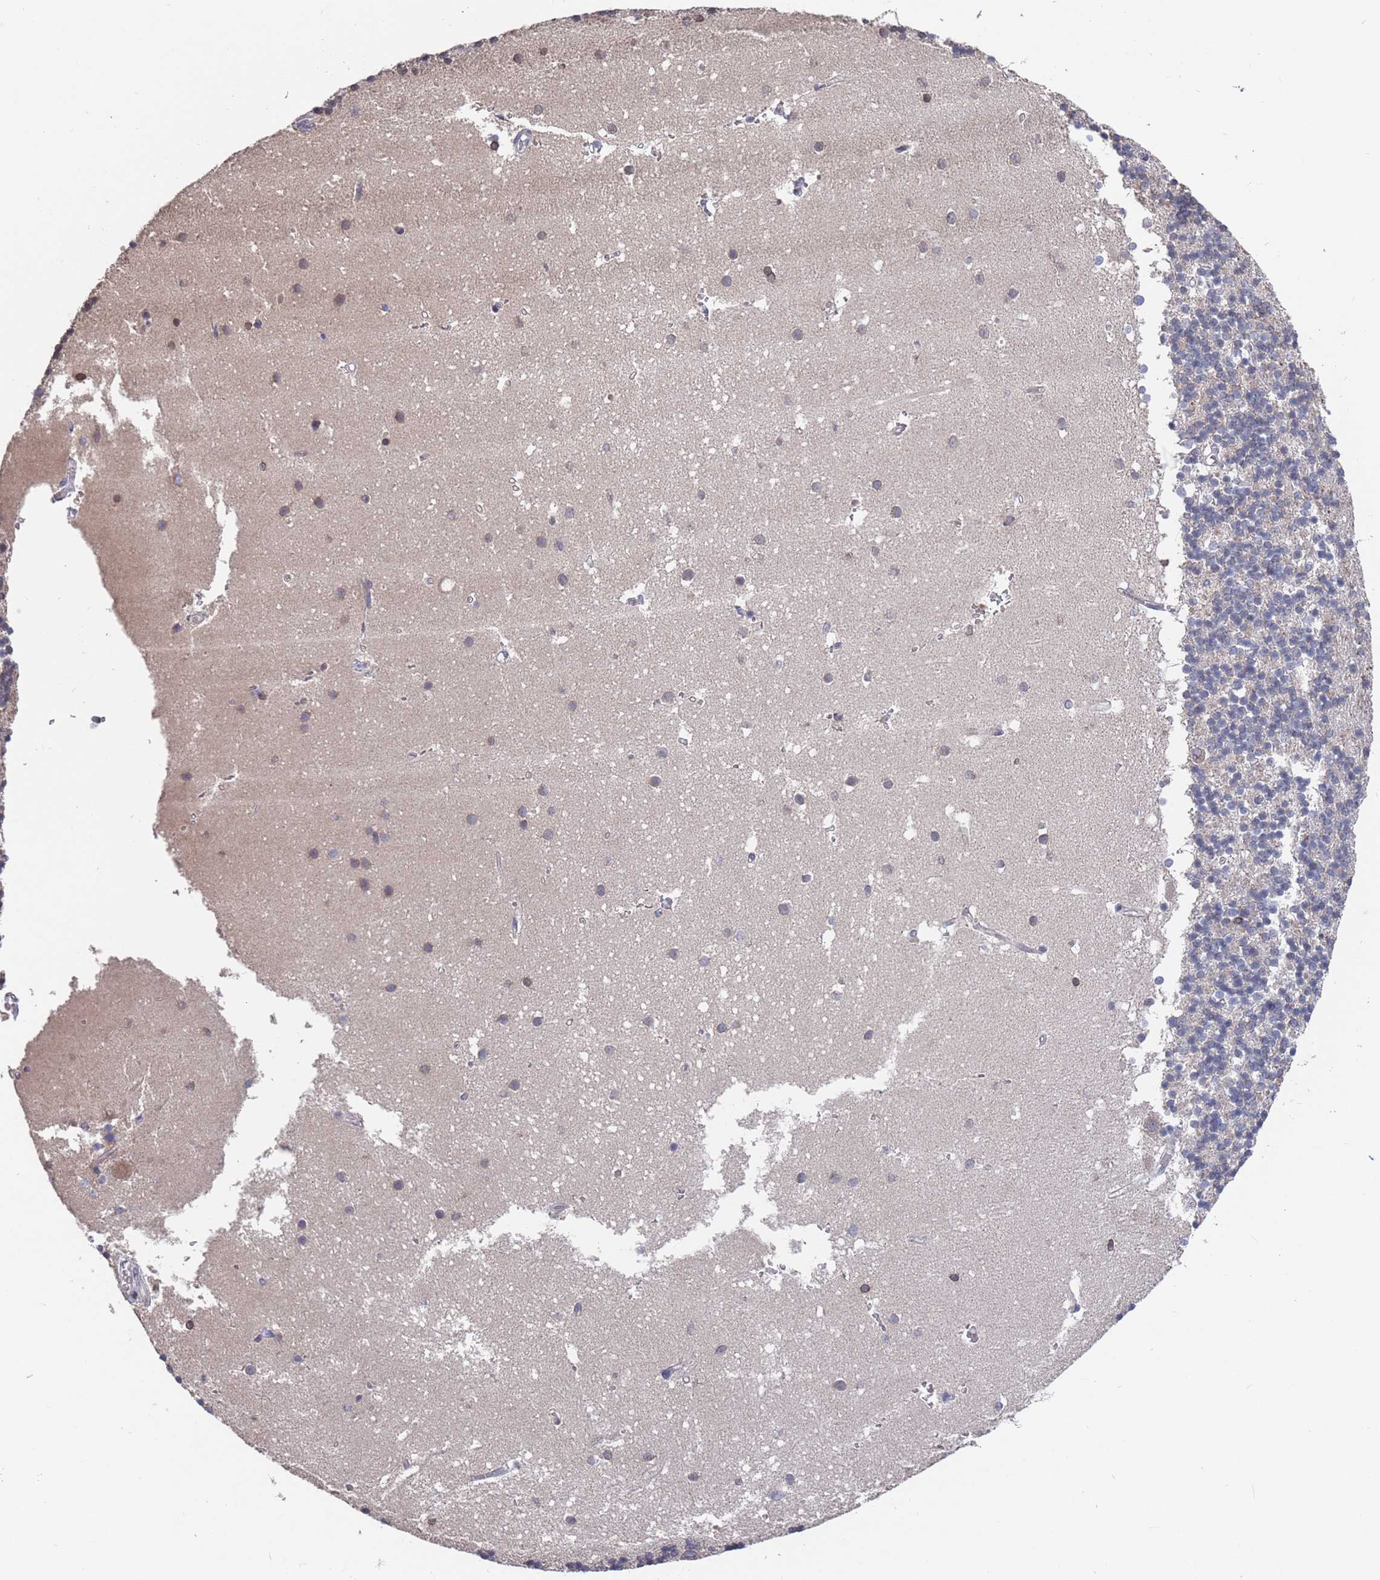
{"staining": {"intensity": "weak", "quantity": "25%-75%", "location": "cytoplasmic/membranous"}, "tissue": "cerebellum", "cell_type": "Cells in granular layer", "image_type": "normal", "snomed": [{"axis": "morphology", "description": "Normal tissue, NOS"}, {"axis": "topography", "description": "Cerebellum"}], "caption": "Weak cytoplasmic/membranous staining is appreciated in about 25%-75% of cells in granular layer in benign cerebellum.", "gene": "SDHAF3", "patient": {"sex": "male", "age": 54}}